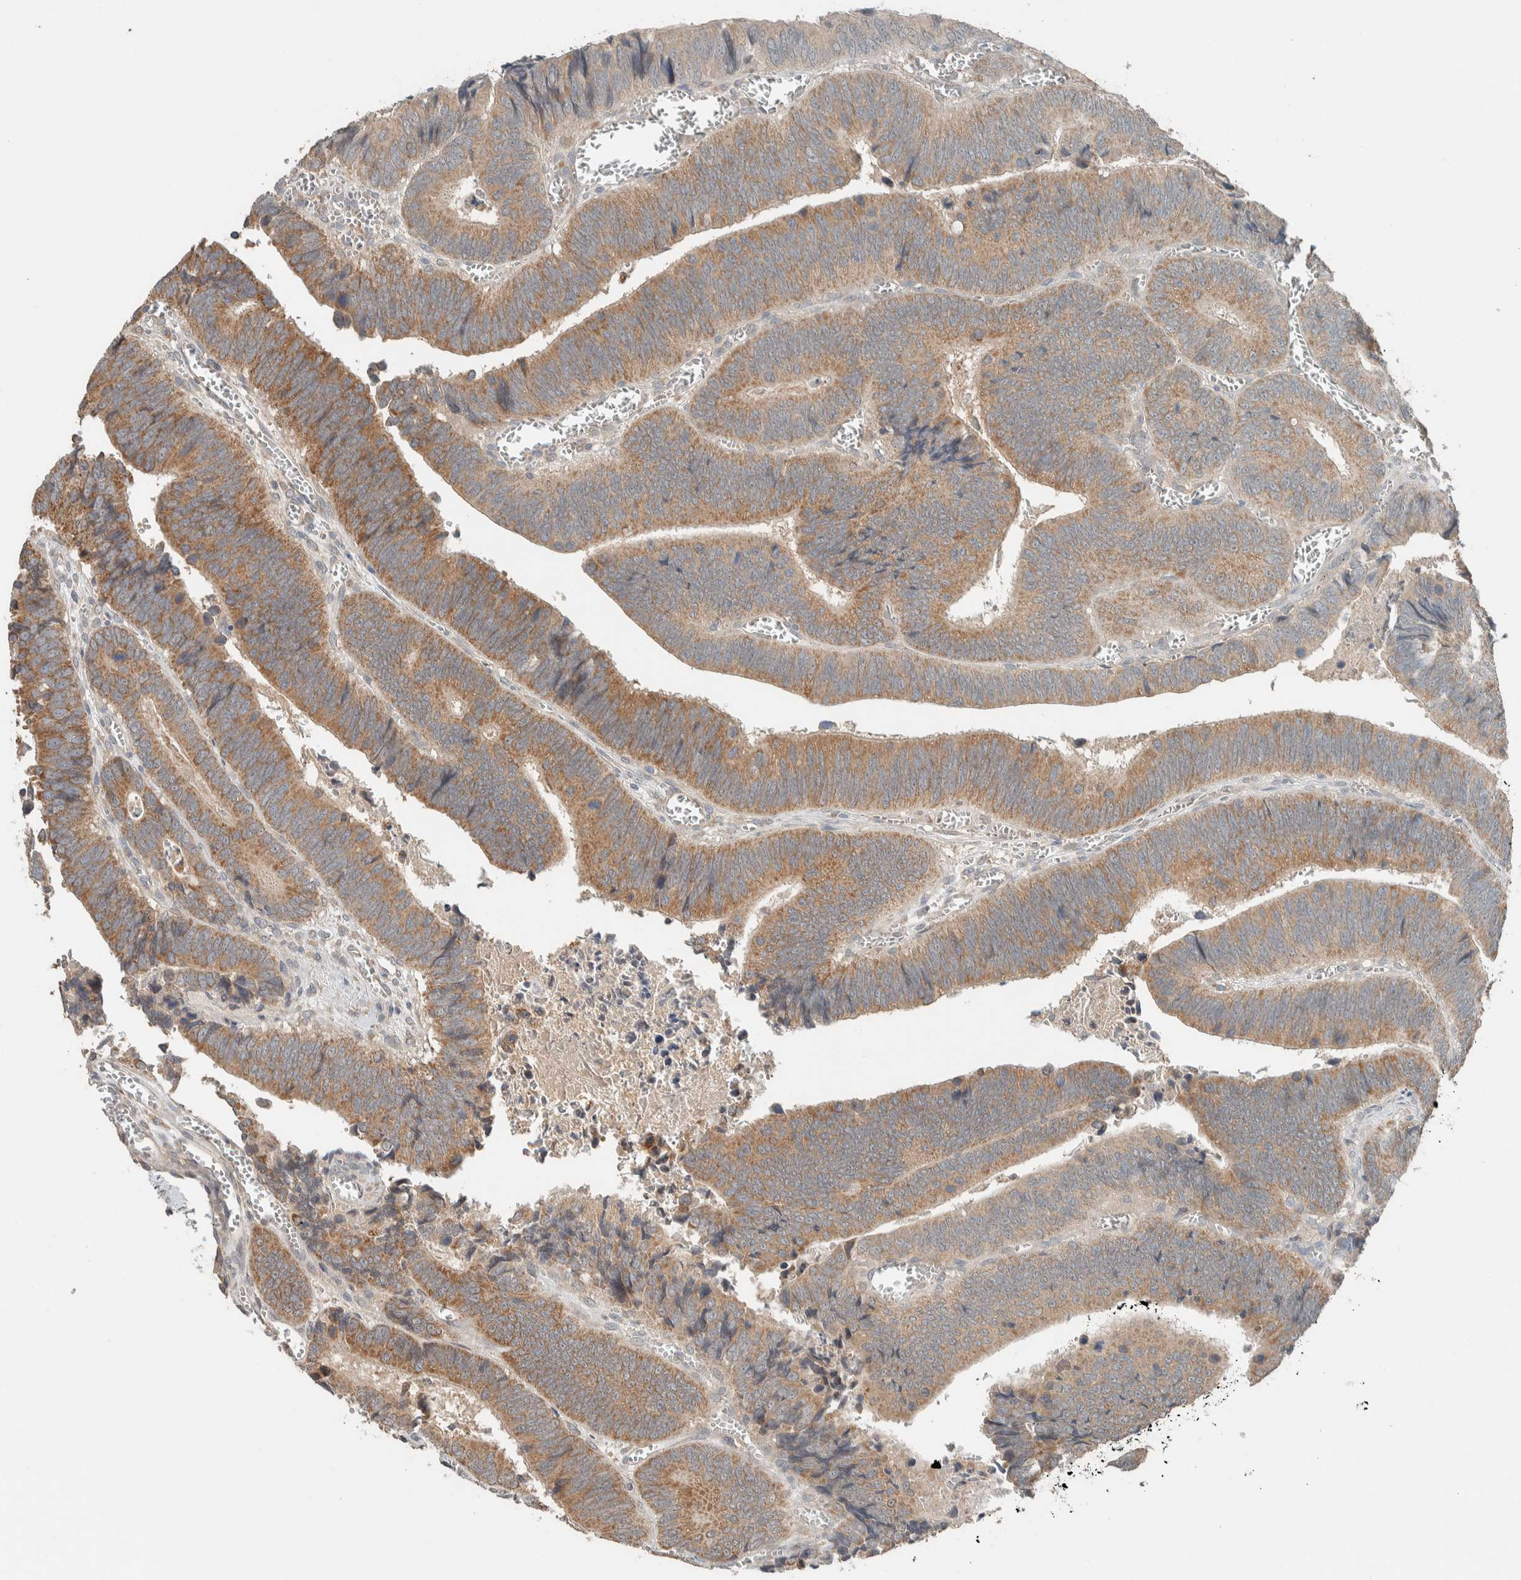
{"staining": {"intensity": "moderate", "quantity": ">75%", "location": "cytoplasmic/membranous"}, "tissue": "colorectal cancer", "cell_type": "Tumor cells", "image_type": "cancer", "snomed": [{"axis": "morphology", "description": "Inflammation, NOS"}, {"axis": "morphology", "description": "Adenocarcinoma, NOS"}, {"axis": "topography", "description": "Colon"}], "caption": "This is a micrograph of IHC staining of adenocarcinoma (colorectal), which shows moderate expression in the cytoplasmic/membranous of tumor cells.", "gene": "NBR1", "patient": {"sex": "male", "age": 72}}